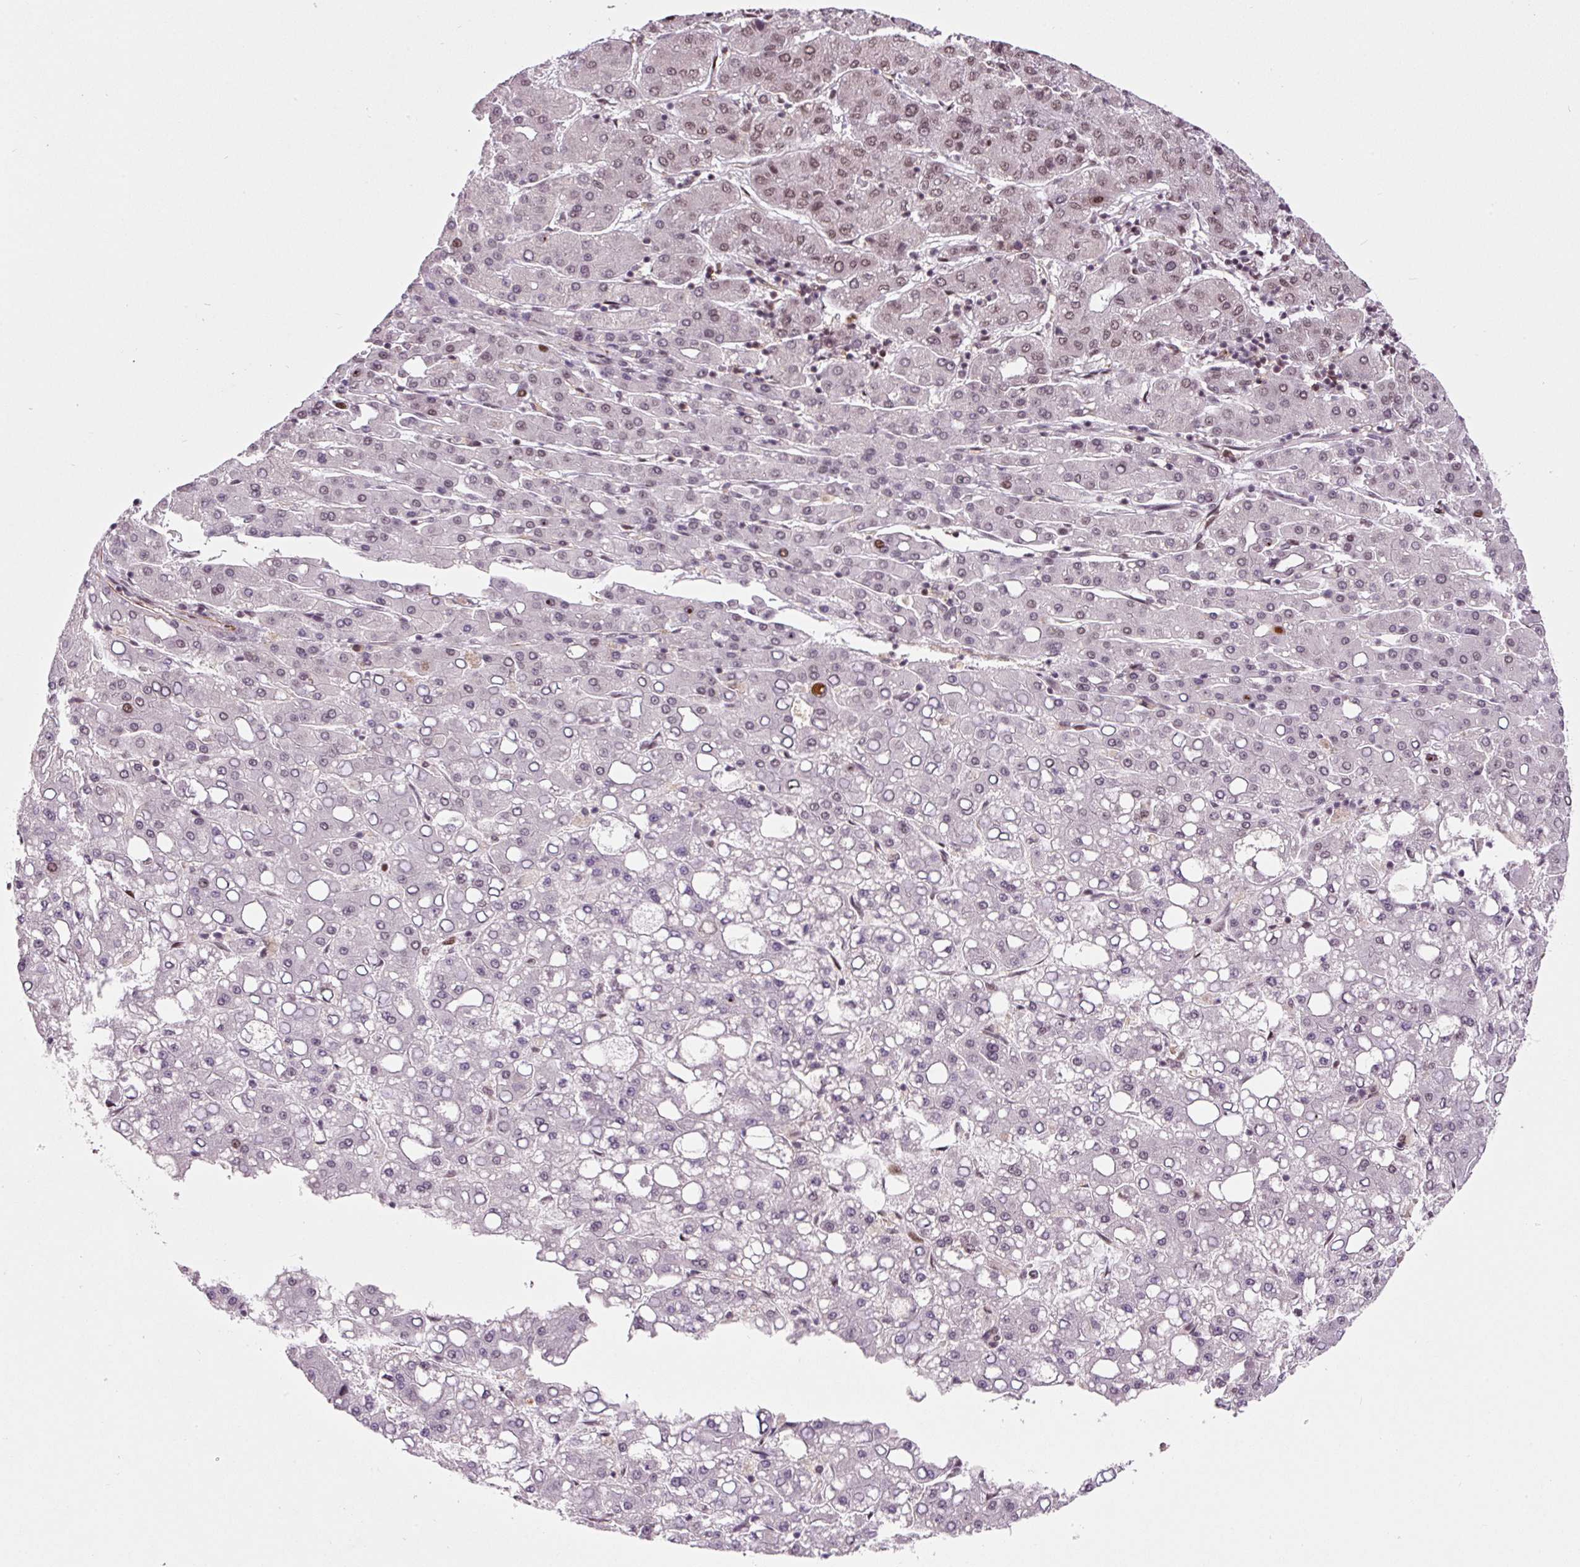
{"staining": {"intensity": "weak", "quantity": "25%-75%", "location": "nuclear"}, "tissue": "liver cancer", "cell_type": "Tumor cells", "image_type": "cancer", "snomed": [{"axis": "morphology", "description": "Carcinoma, Hepatocellular, NOS"}, {"axis": "topography", "description": "Liver"}], "caption": "Immunohistochemical staining of human liver hepatocellular carcinoma reveals weak nuclear protein staining in about 25%-75% of tumor cells.", "gene": "CCNL2", "patient": {"sex": "male", "age": 65}}